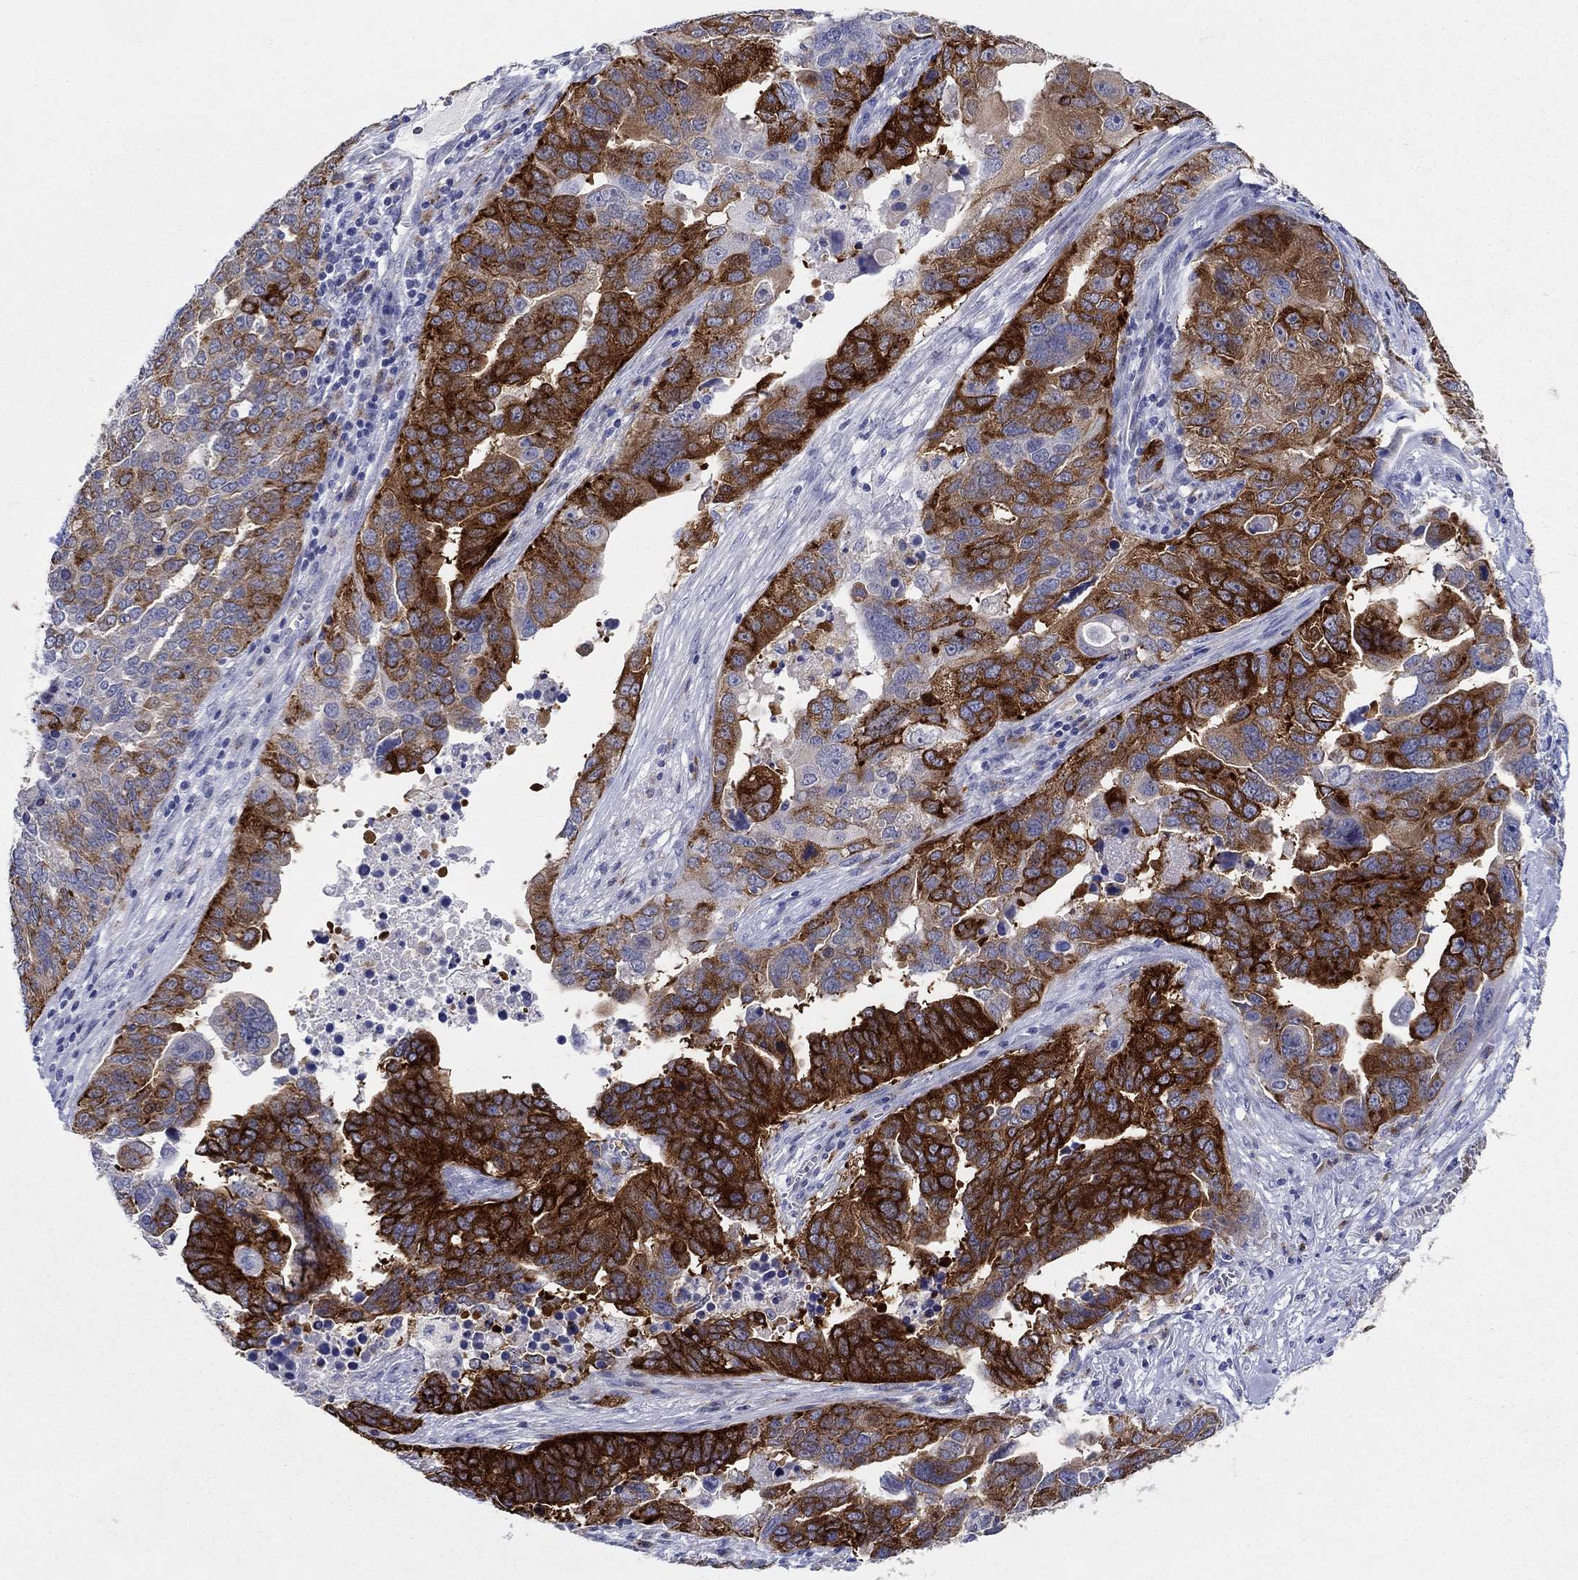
{"staining": {"intensity": "strong", "quantity": ">75%", "location": "cytoplasmic/membranous"}, "tissue": "ovarian cancer", "cell_type": "Tumor cells", "image_type": "cancer", "snomed": [{"axis": "morphology", "description": "Carcinoma, endometroid"}, {"axis": "topography", "description": "Soft tissue"}, {"axis": "topography", "description": "Ovary"}], "caption": "Endometroid carcinoma (ovarian) stained for a protein displays strong cytoplasmic/membranous positivity in tumor cells.", "gene": "RAP1GAP", "patient": {"sex": "female", "age": 52}}